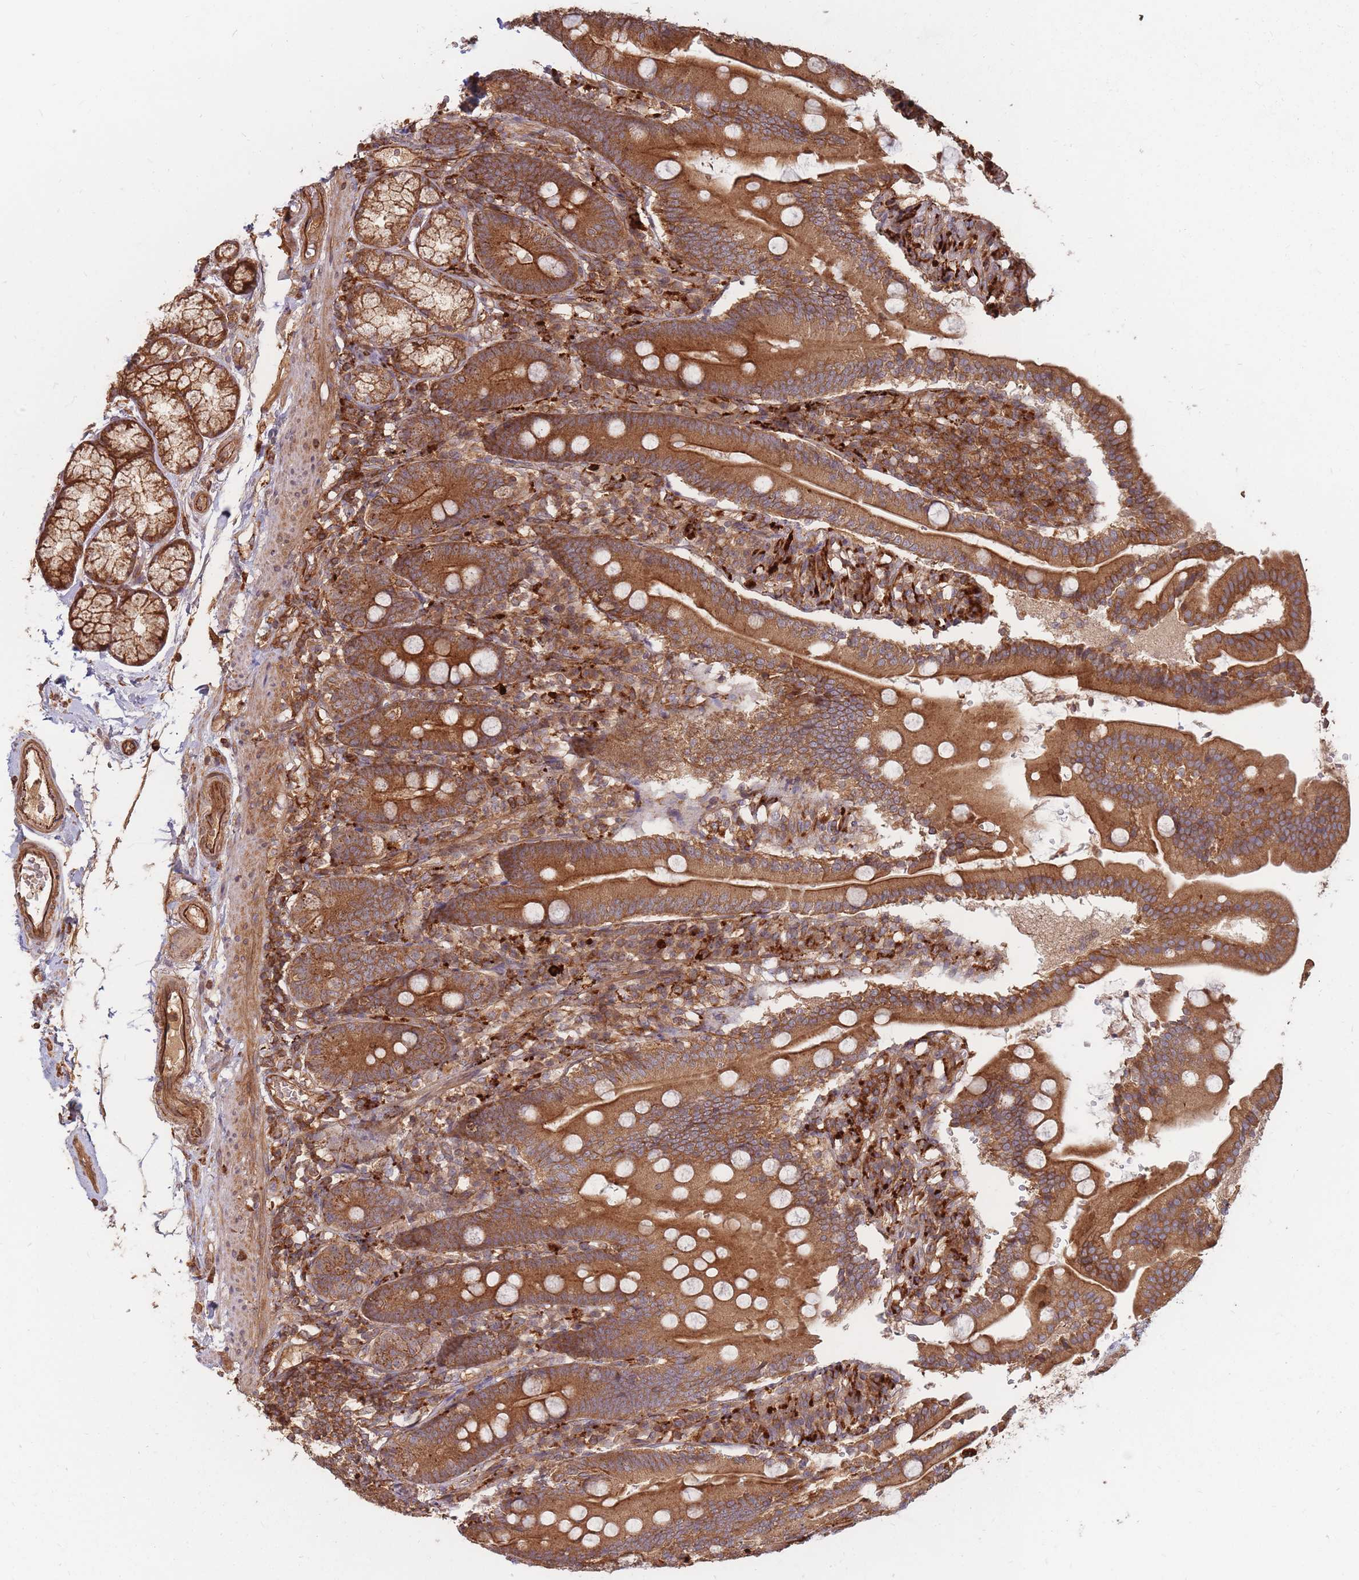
{"staining": {"intensity": "strong", "quantity": ">75%", "location": "cytoplasmic/membranous"}, "tissue": "duodenum", "cell_type": "Glandular cells", "image_type": "normal", "snomed": [{"axis": "morphology", "description": "Normal tissue, NOS"}, {"axis": "topography", "description": "Duodenum"}], "caption": "IHC micrograph of benign duodenum: human duodenum stained using immunohistochemistry shows high levels of strong protein expression localized specifically in the cytoplasmic/membranous of glandular cells, appearing as a cytoplasmic/membranous brown color.", "gene": "RASSF2", "patient": {"sex": "female", "age": 67}}